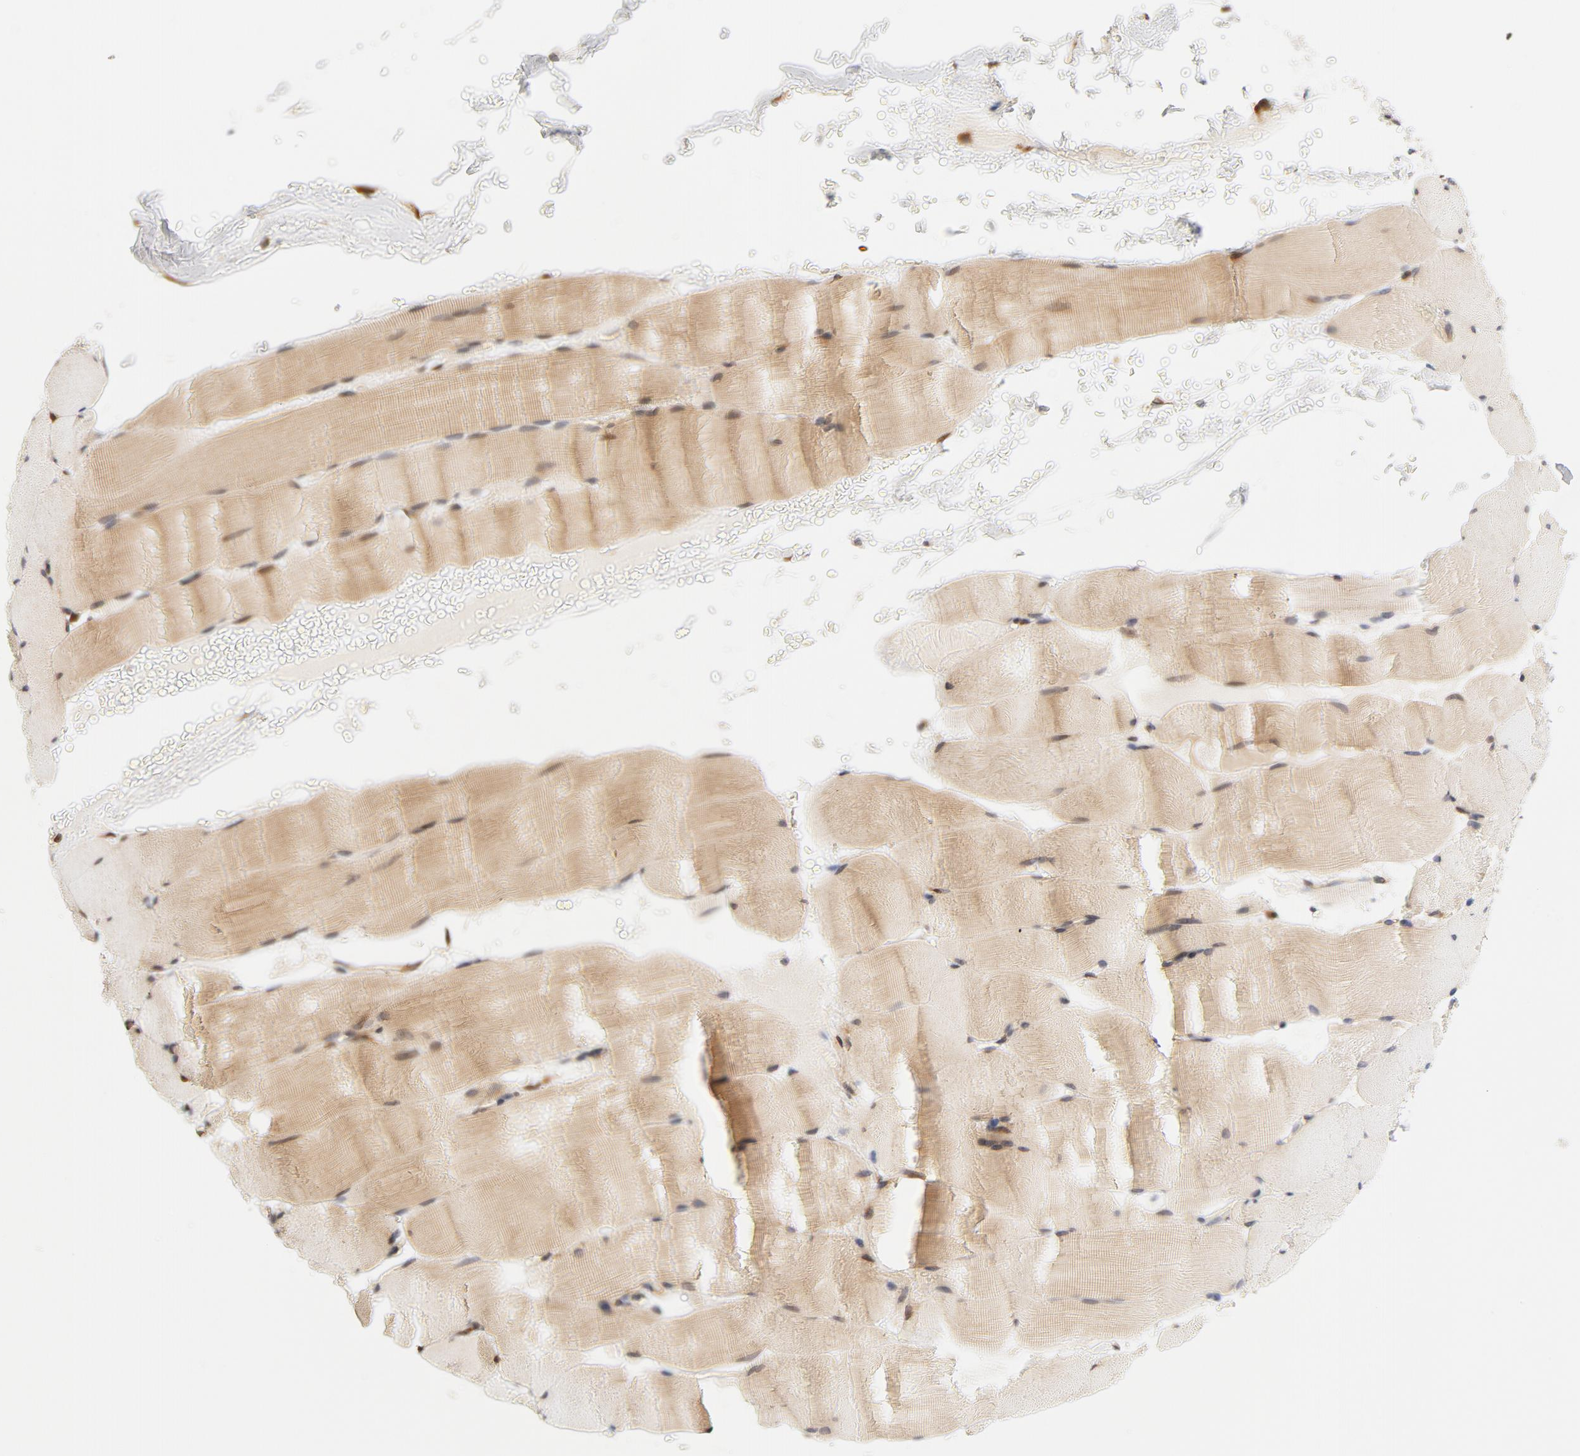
{"staining": {"intensity": "weak", "quantity": ">75%", "location": "cytoplasmic/membranous"}, "tissue": "skeletal muscle", "cell_type": "Myocytes", "image_type": "normal", "snomed": [{"axis": "morphology", "description": "Normal tissue, NOS"}, {"axis": "topography", "description": "Skeletal muscle"}], "caption": "IHC image of normal skeletal muscle stained for a protein (brown), which exhibits low levels of weak cytoplasmic/membranous positivity in about >75% of myocytes.", "gene": "EIF4E", "patient": {"sex": "male", "age": 62}}